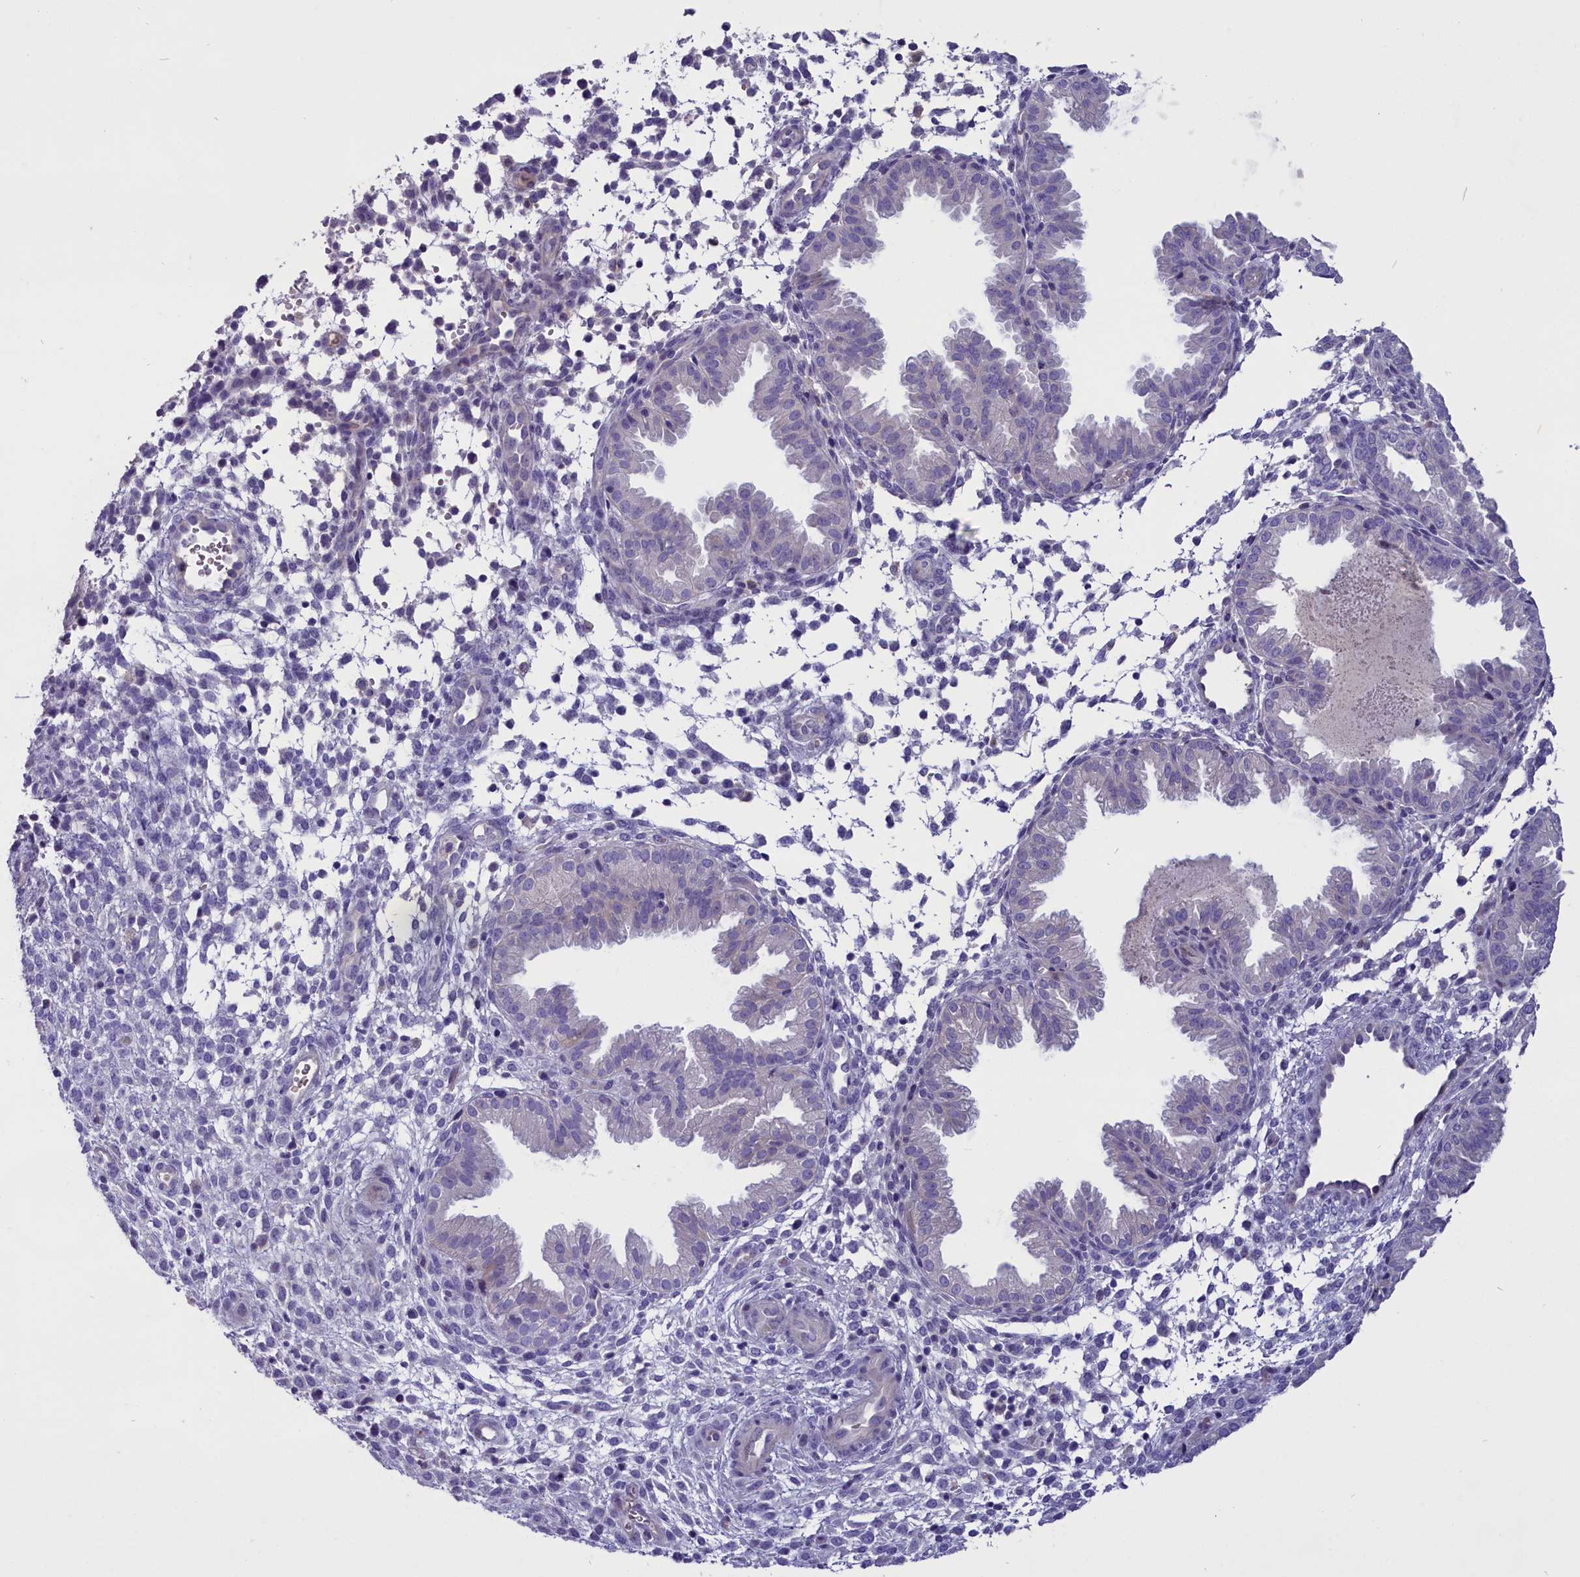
{"staining": {"intensity": "negative", "quantity": "none", "location": "none"}, "tissue": "endometrium", "cell_type": "Cells in endometrial stroma", "image_type": "normal", "snomed": [{"axis": "morphology", "description": "Normal tissue, NOS"}, {"axis": "topography", "description": "Endometrium"}], "caption": "Endometrium stained for a protein using immunohistochemistry exhibits no staining cells in endometrial stroma.", "gene": "ENPP6", "patient": {"sex": "female", "age": 33}}